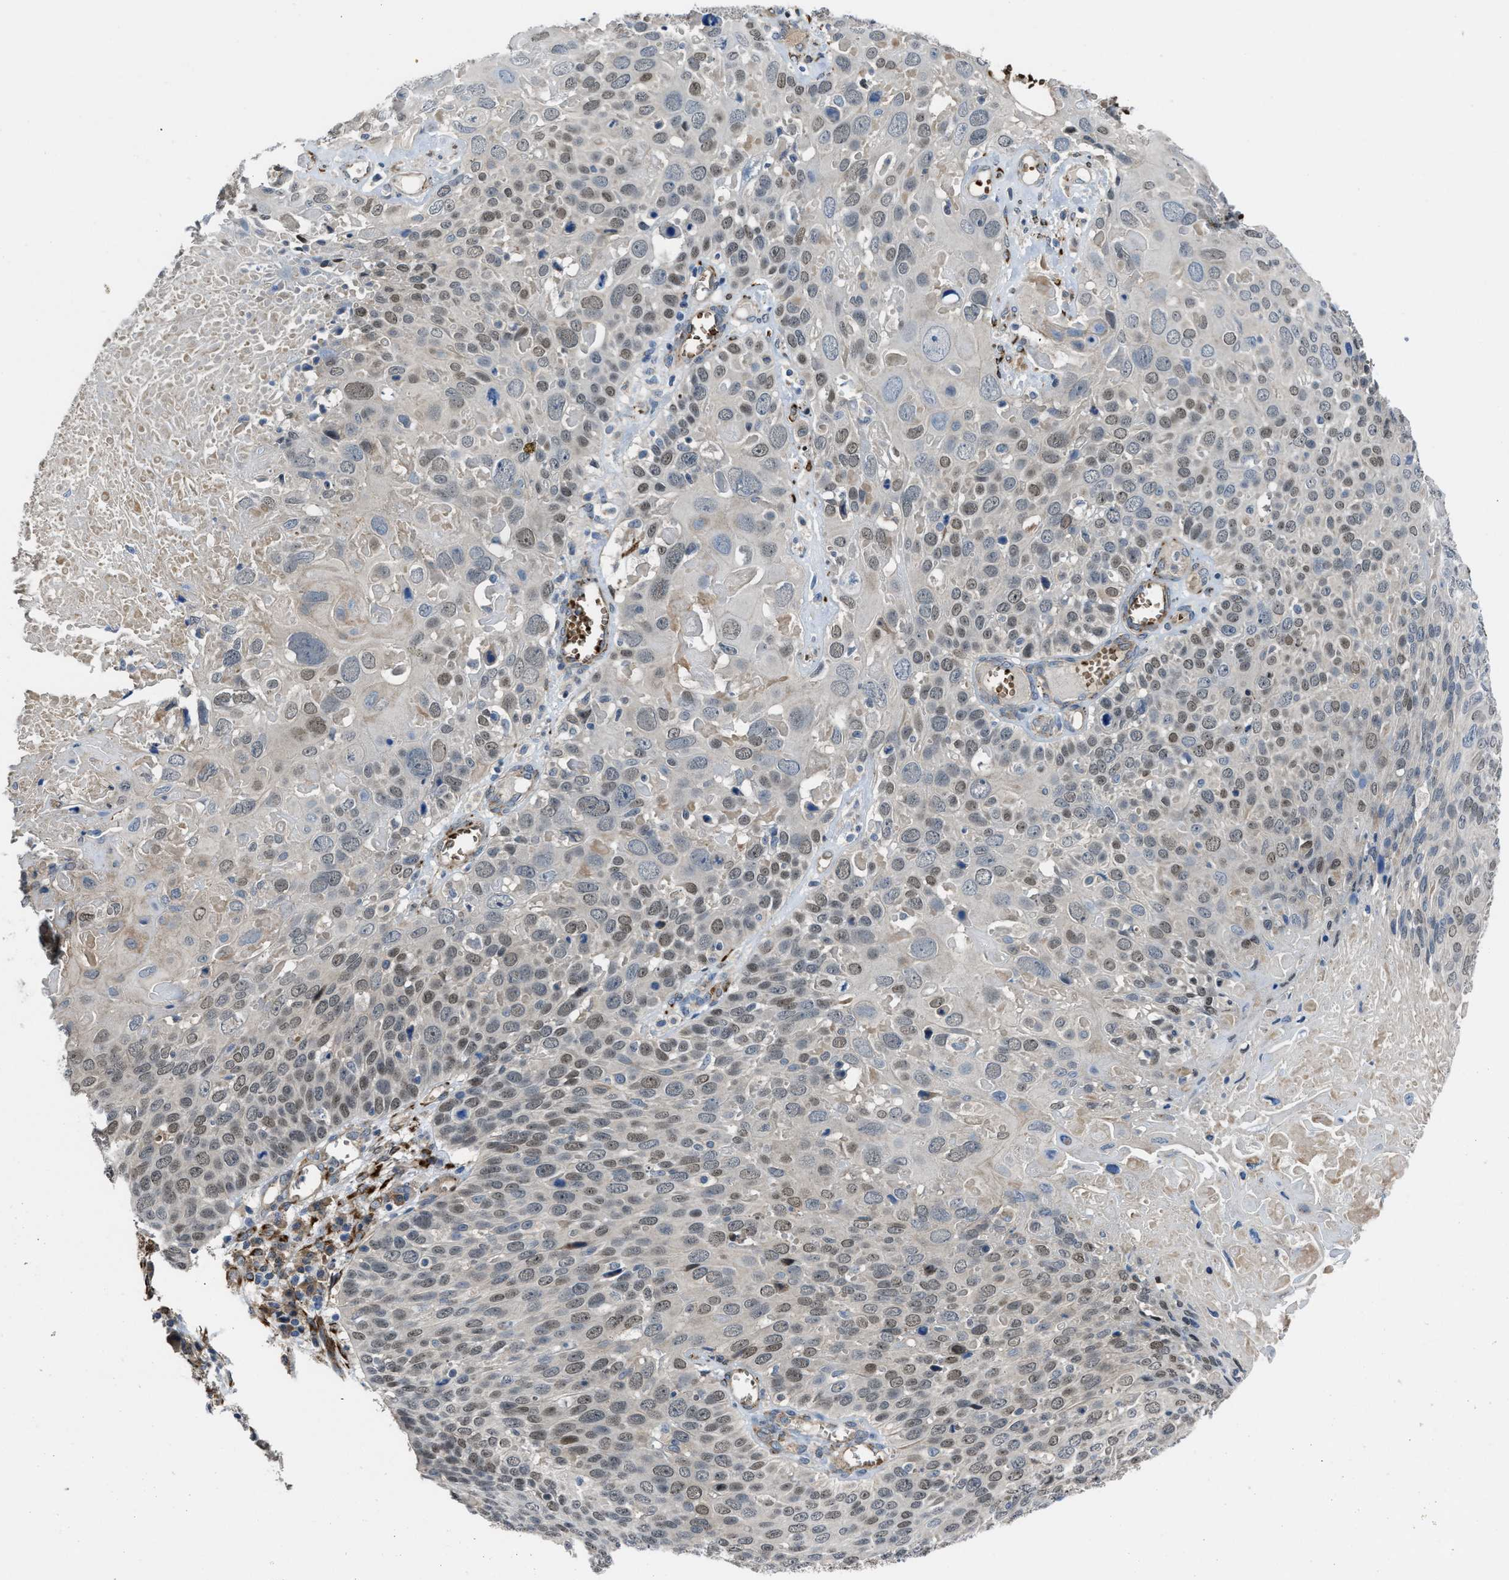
{"staining": {"intensity": "weak", "quantity": "25%-75%", "location": "cytoplasmic/membranous,nuclear"}, "tissue": "cervical cancer", "cell_type": "Tumor cells", "image_type": "cancer", "snomed": [{"axis": "morphology", "description": "Squamous cell carcinoma, NOS"}, {"axis": "topography", "description": "Cervix"}], "caption": "Immunohistochemical staining of human cervical cancer (squamous cell carcinoma) exhibits low levels of weak cytoplasmic/membranous and nuclear expression in about 25%-75% of tumor cells. Immunohistochemistry (ihc) stains the protein of interest in brown and the nuclei are stained blue.", "gene": "SELENOM", "patient": {"sex": "female", "age": 74}}